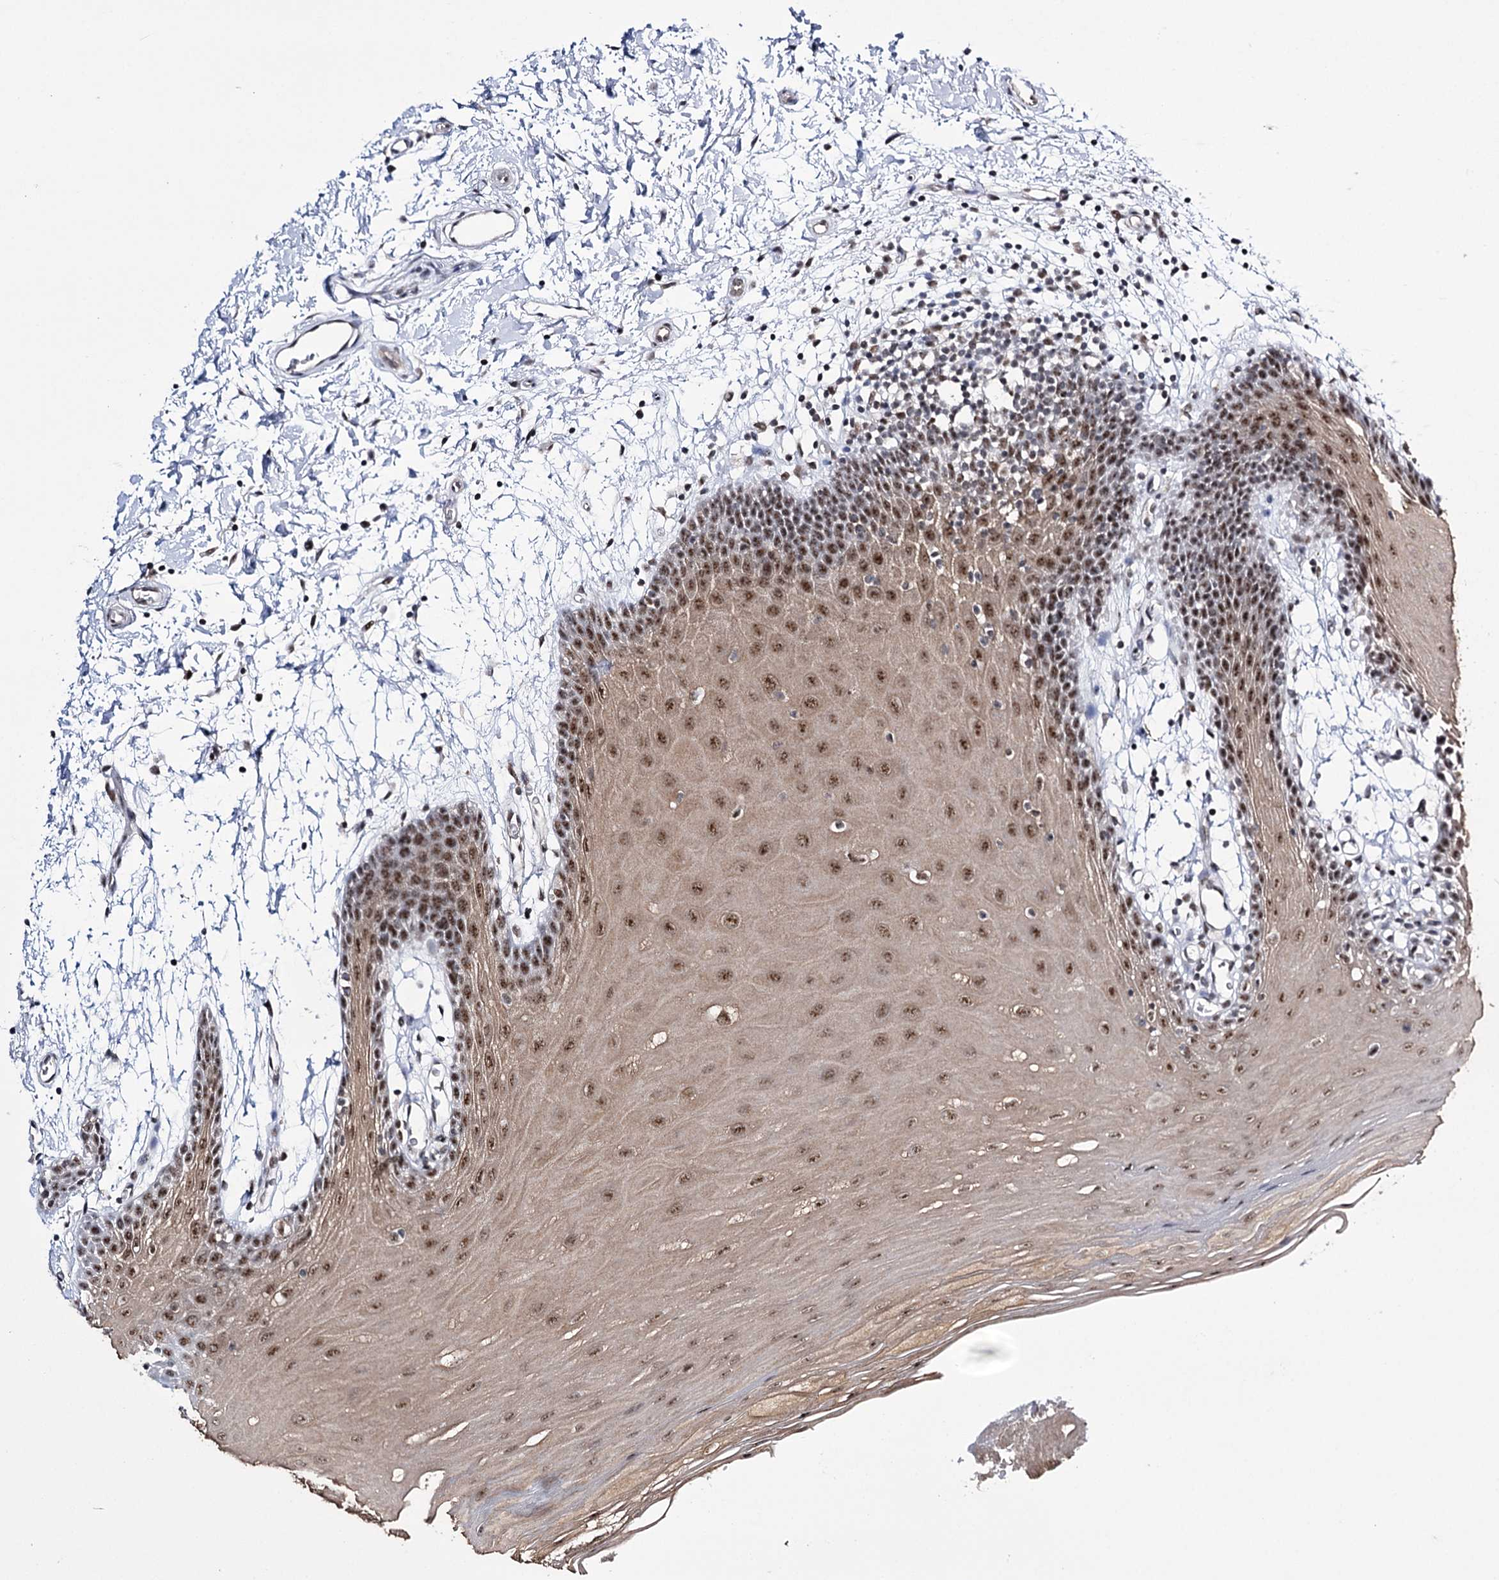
{"staining": {"intensity": "moderate", "quantity": ">75%", "location": "nuclear"}, "tissue": "oral mucosa", "cell_type": "Squamous epithelial cells", "image_type": "normal", "snomed": [{"axis": "morphology", "description": "Normal tissue, NOS"}, {"axis": "topography", "description": "Skeletal muscle"}, {"axis": "topography", "description": "Oral tissue"}, {"axis": "topography", "description": "Salivary gland"}, {"axis": "topography", "description": "Peripheral nerve tissue"}], "caption": "Protein expression analysis of unremarkable oral mucosa exhibits moderate nuclear staining in about >75% of squamous epithelial cells.", "gene": "PRPF40A", "patient": {"sex": "male", "age": 54}}